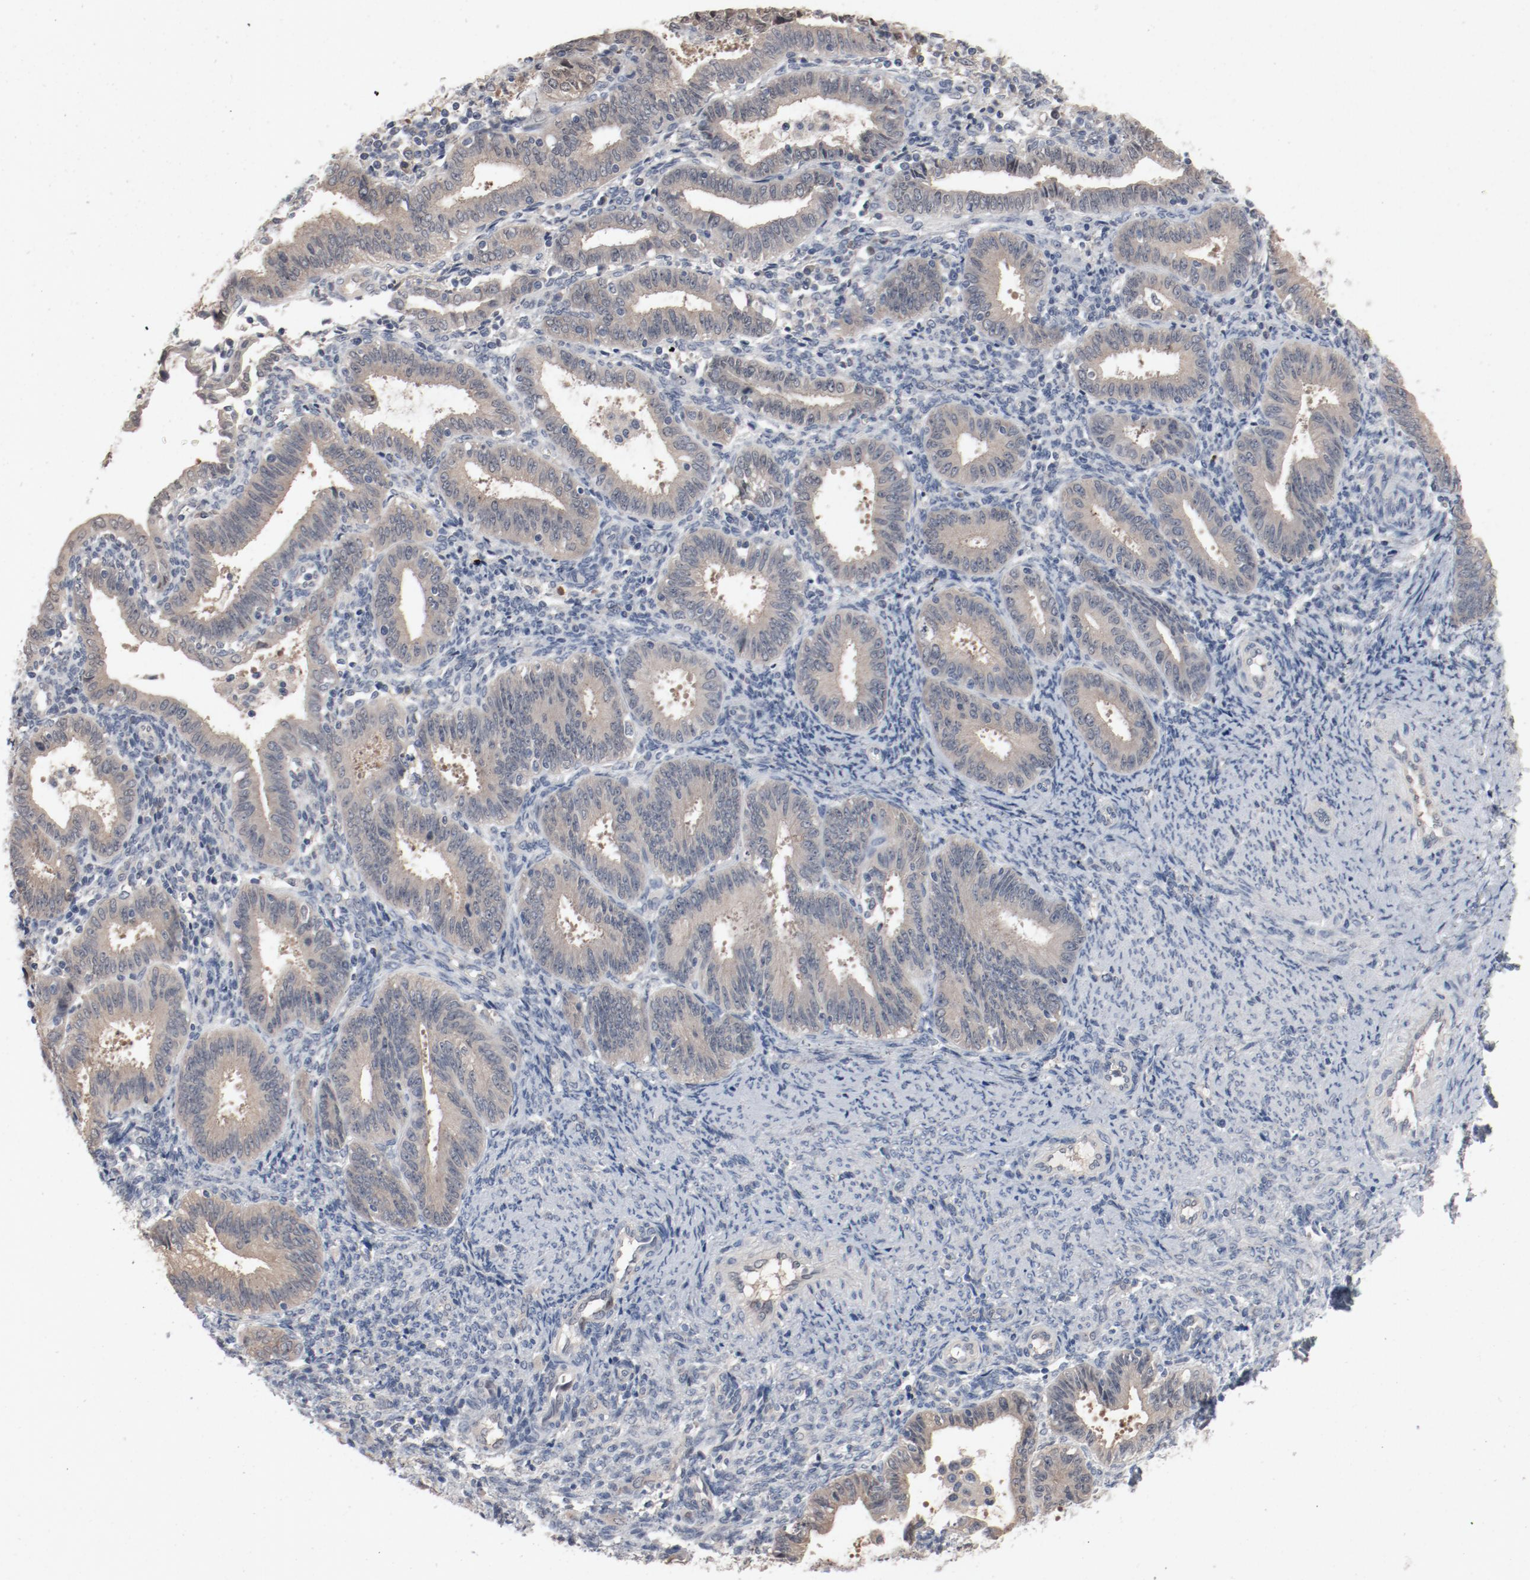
{"staining": {"intensity": "weak", "quantity": ">75%", "location": "cytoplasmic/membranous"}, "tissue": "endometrial cancer", "cell_type": "Tumor cells", "image_type": "cancer", "snomed": [{"axis": "morphology", "description": "Adenocarcinoma, NOS"}, {"axis": "topography", "description": "Endometrium"}], "caption": "Endometrial cancer tissue demonstrates weak cytoplasmic/membranous positivity in approximately >75% of tumor cells, visualized by immunohistochemistry.", "gene": "DNAL4", "patient": {"sex": "female", "age": 42}}